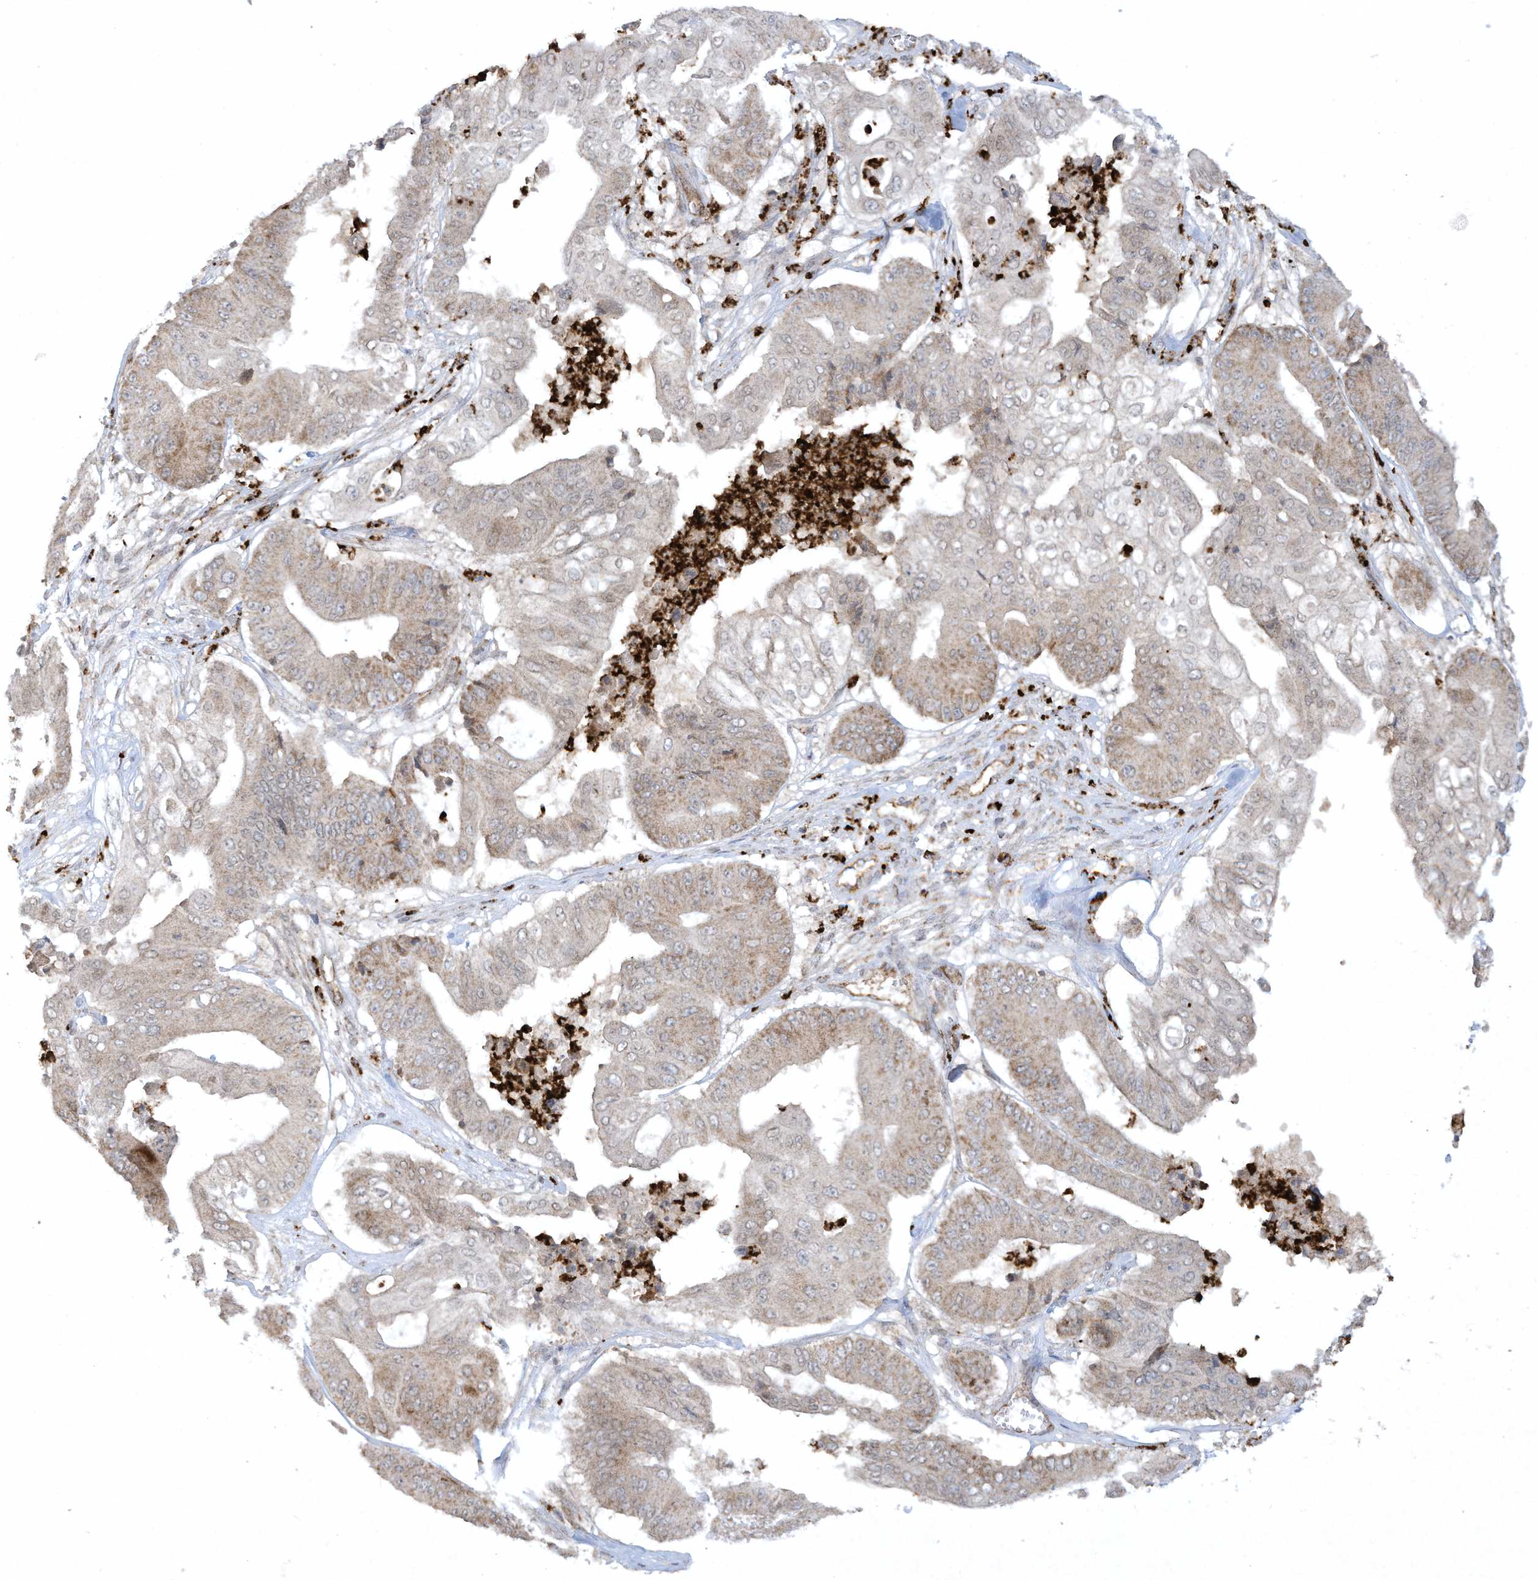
{"staining": {"intensity": "weak", "quantity": ">75%", "location": "cytoplasmic/membranous"}, "tissue": "pancreatic cancer", "cell_type": "Tumor cells", "image_type": "cancer", "snomed": [{"axis": "morphology", "description": "Adenocarcinoma, NOS"}, {"axis": "topography", "description": "Pancreas"}], "caption": "Immunohistochemical staining of human pancreatic adenocarcinoma shows weak cytoplasmic/membranous protein positivity in approximately >75% of tumor cells. (DAB (3,3'-diaminobenzidine) IHC with brightfield microscopy, high magnification).", "gene": "CHRNA4", "patient": {"sex": "female", "age": 77}}